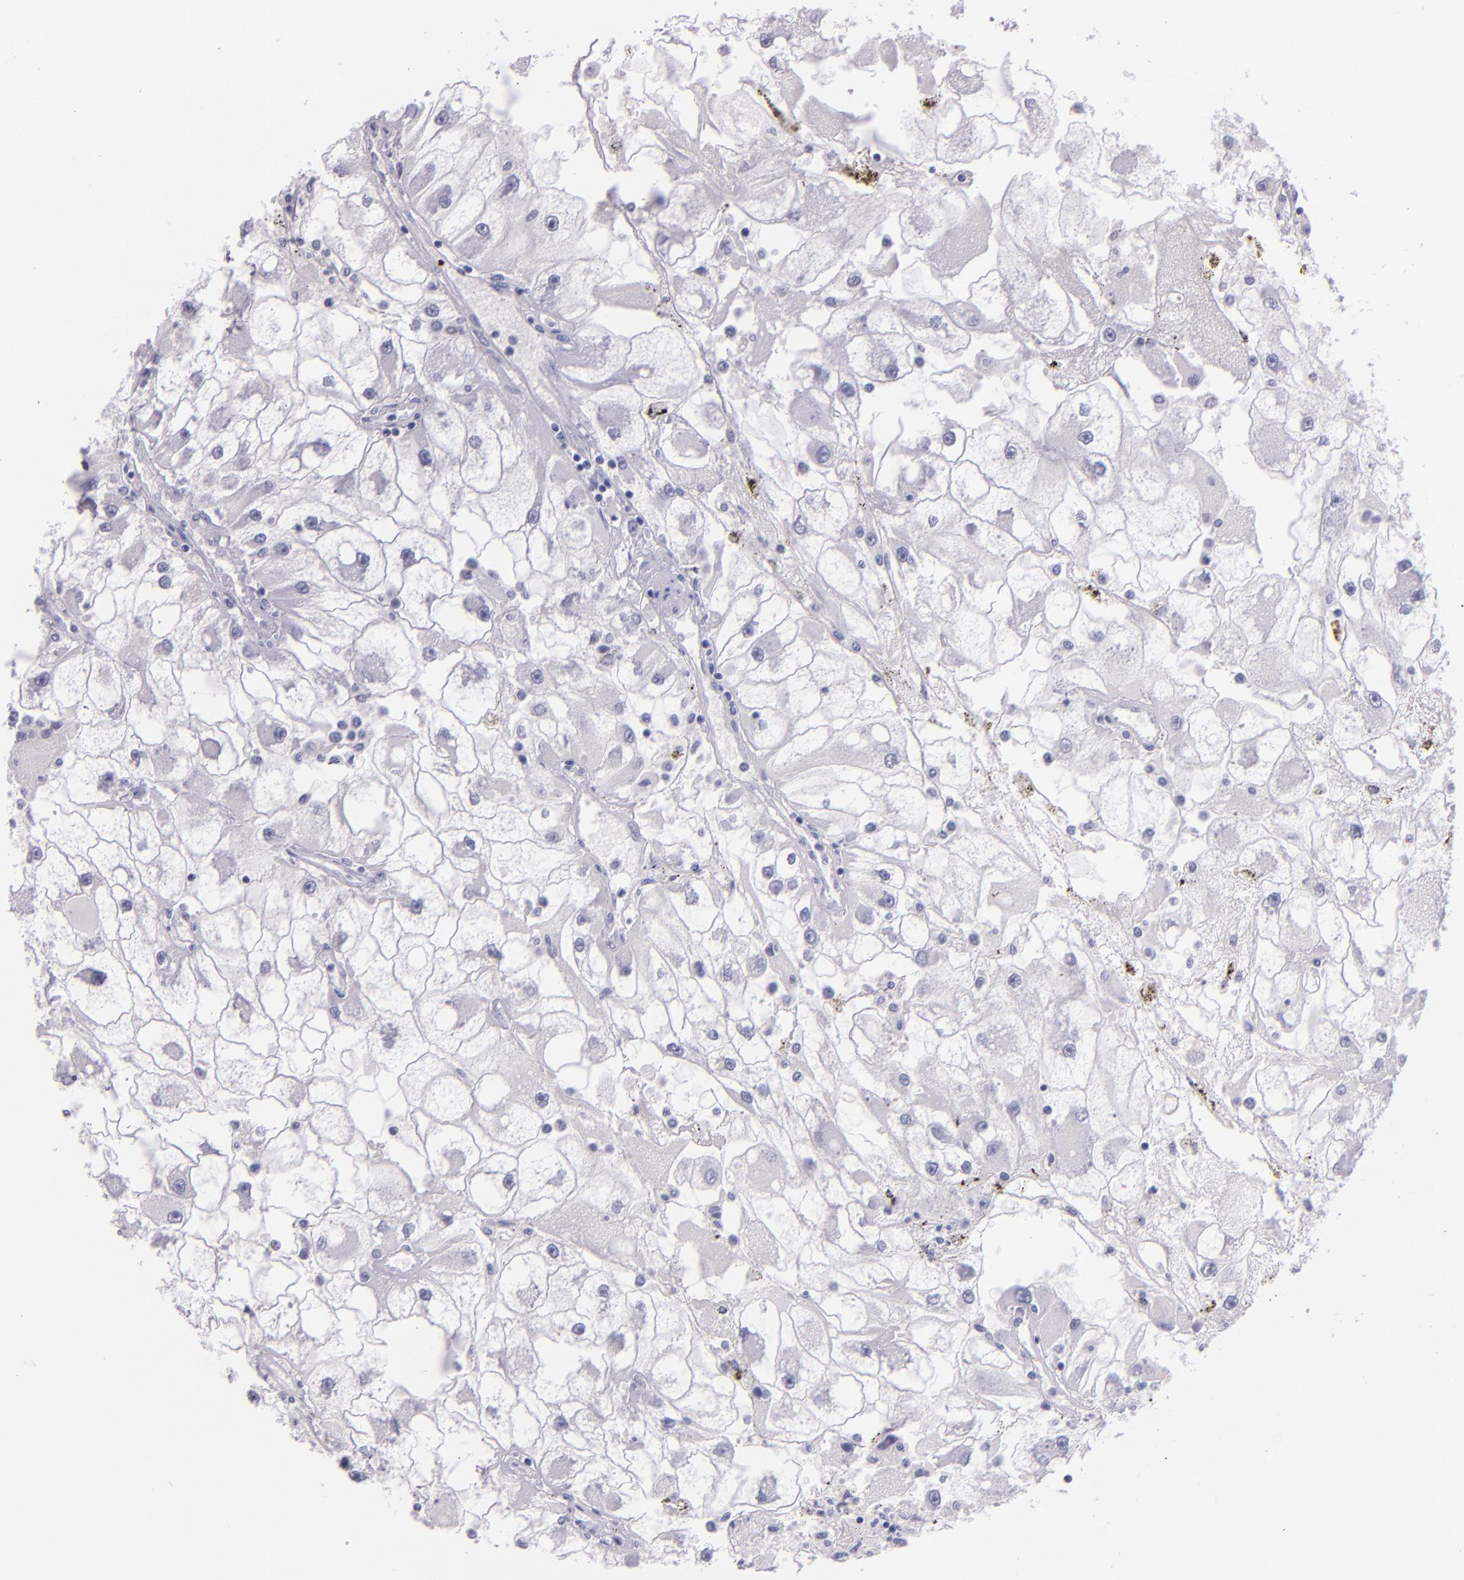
{"staining": {"intensity": "negative", "quantity": "none", "location": "none"}, "tissue": "renal cancer", "cell_type": "Tumor cells", "image_type": "cancer", "snomed": [{"axis": "morphology", "description": "Adenocarcinoma, NOS"}, {"axis": "topography", "description": "Kidney"}], "caption": "The IHC histopathology image has no significant staining in tumor cells of renal cancer (adenocarcinoma) tissue.", "gene": "MUC5AC", "patient": {"sex": "female", "age": 73}}